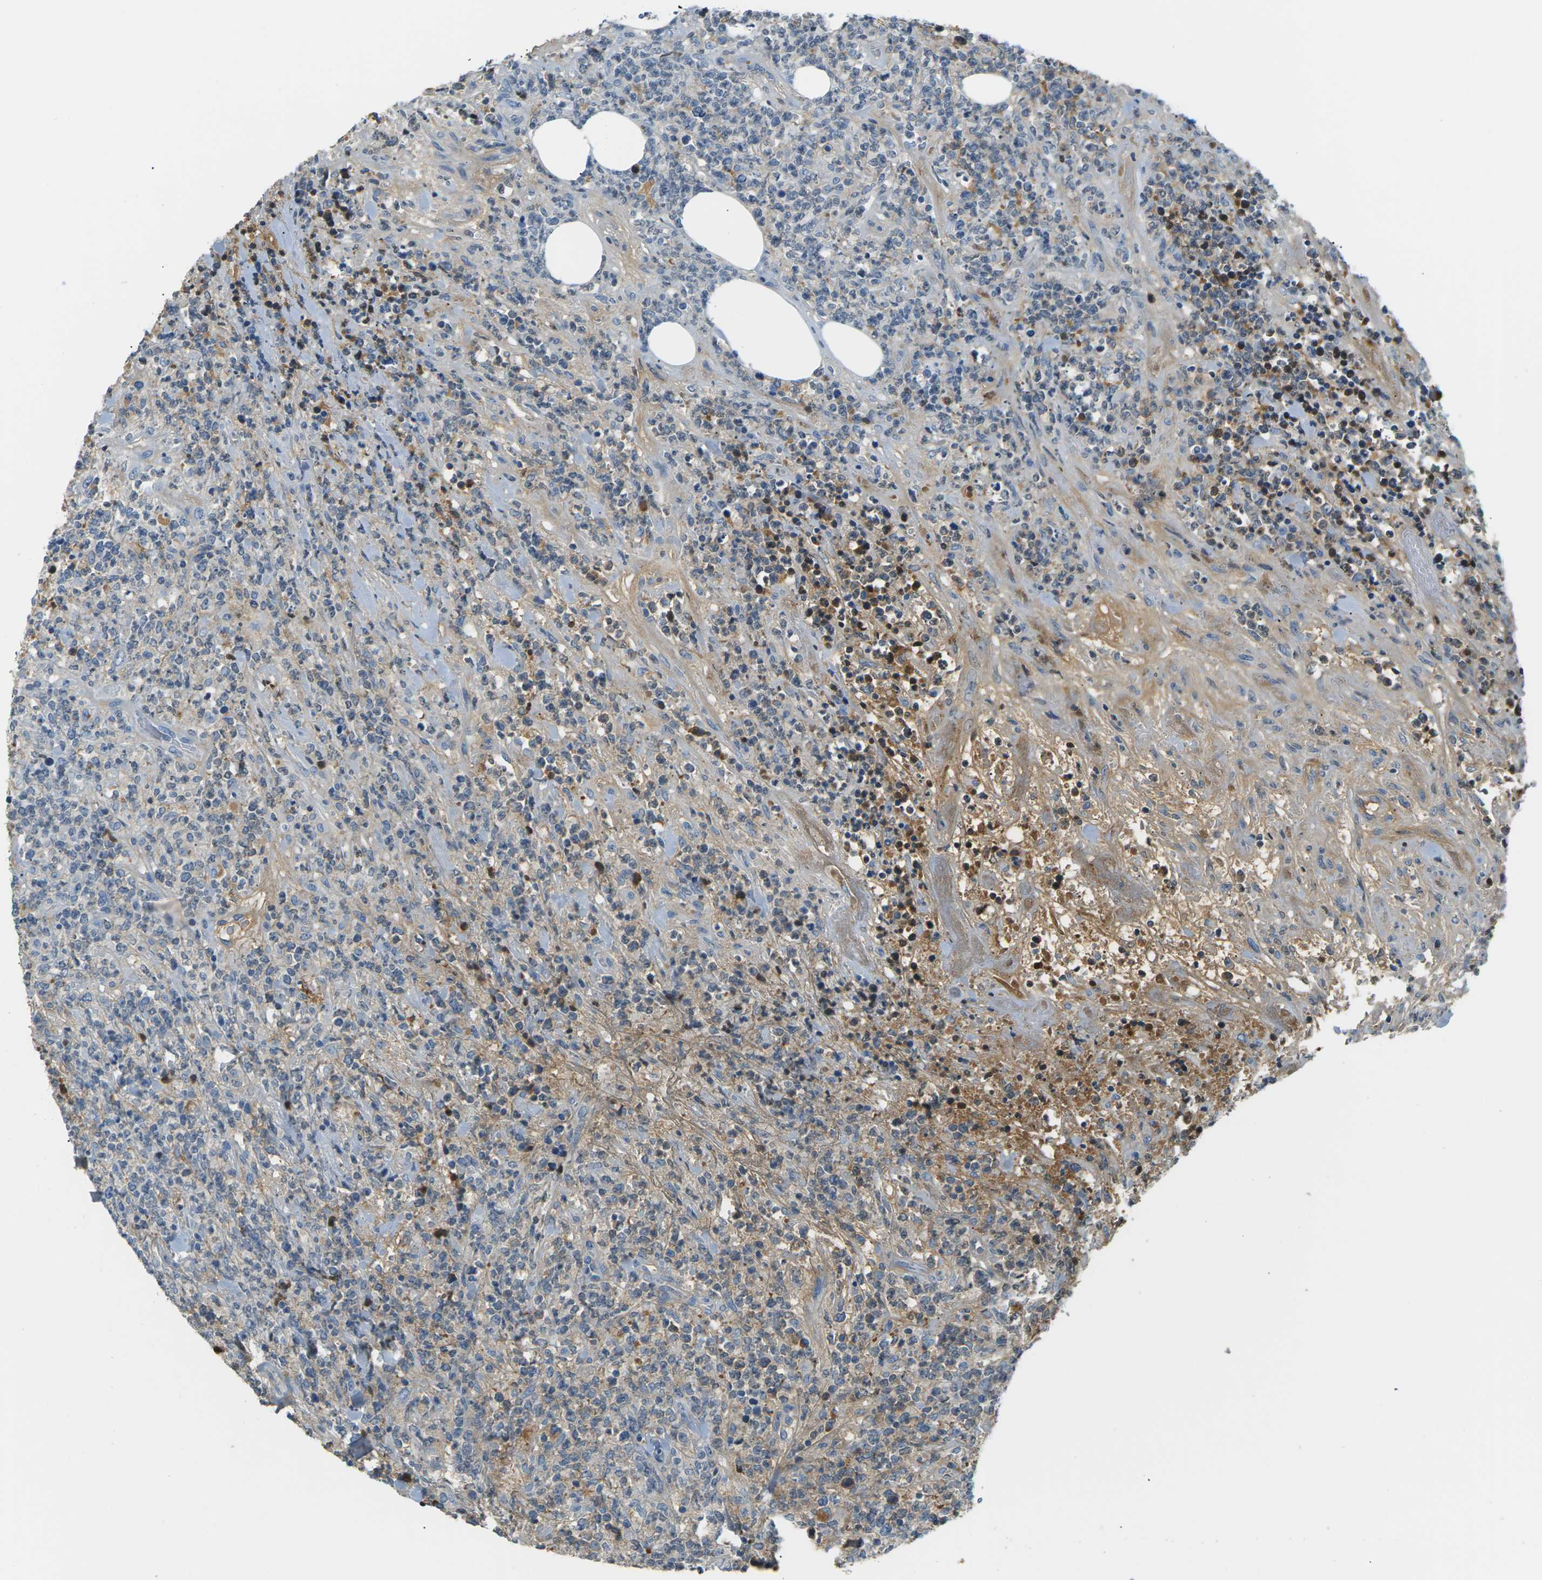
{"staining": {"intensity": "negative", "quantity": "none", "location": "none"}, "tissue": "lymphoma", "cell_type": "Tumor cells", "image_type": "cancer", "snomed": [{"axis": "morphology", "description": "Malignant lymphoma, non-Hodgkin's type, High grade"}, {"axis": "topography", "description": "Soft tissue"}], "caption": "This is a photomicrograph of IHC staining of malignant lymphoma, non-Hodgkin's type (high-grade), which shows no staining in tumor cells. Brightfield microscopy of immunohistochemistry stained with DAB (3,3'-diaminobenzidine) (brown) and hematoxylin (blue), captured at high magnification.", "gene": "CFI", "patient": {"sex": "male", "age": 18}}